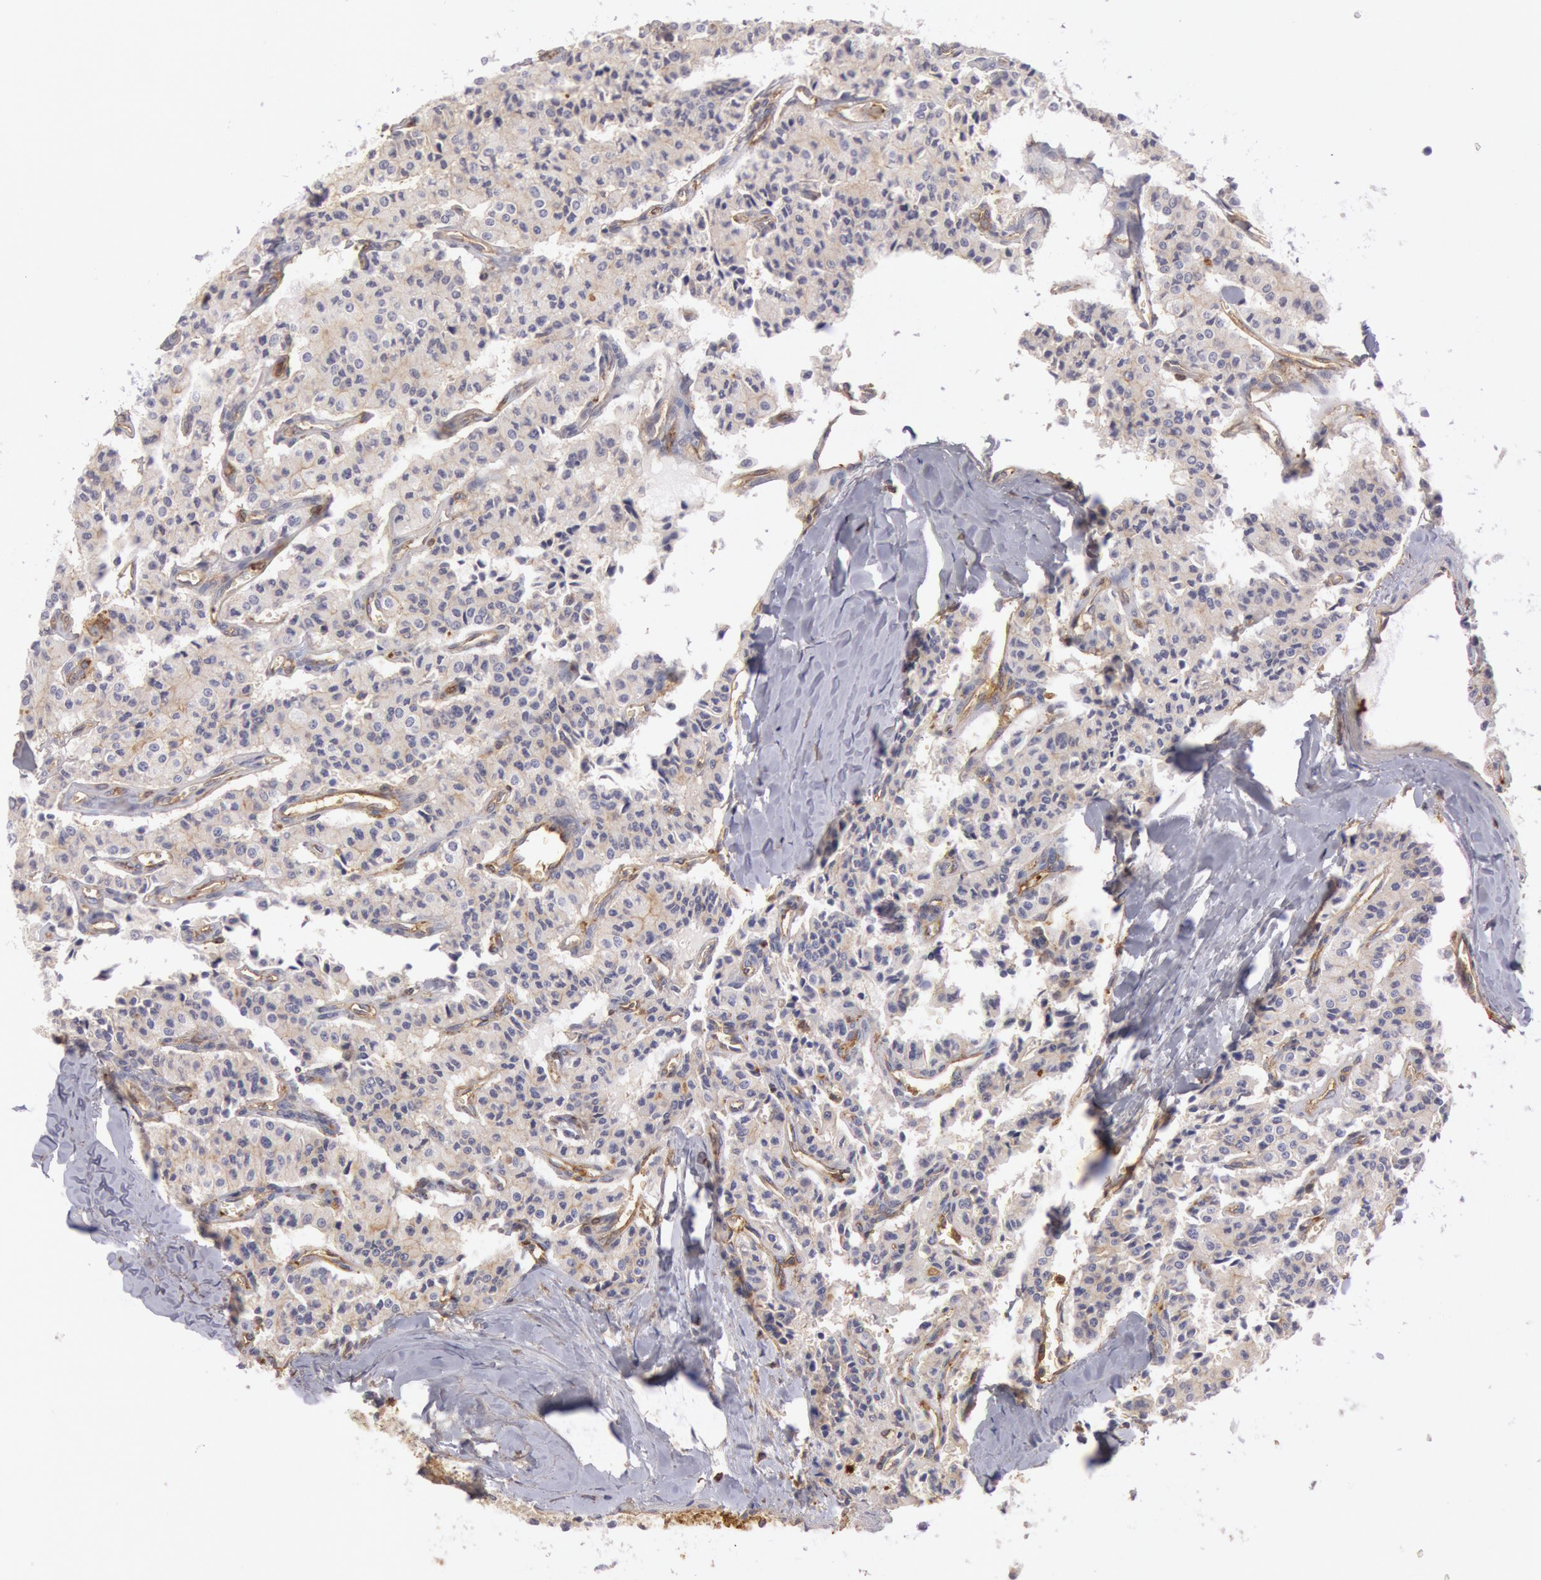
{"staining": {"intensity": "weak", "quantity": "25%-75%", "location": "cytoplasmic/membranous"}, "tissue": "carcinoid", "cell_type": "Tumor cells", "image_type": "cancer", "snomed": [{"axis": "morphology", "description": "Carcinoid, malignant, NOS"}, {"axis": "topography", "description": "Bronchus"}], "caption": "This photomicrograph shows immunohistochemistry (IHC) staining of carcinoid, with low weak cytoplasmic/membranous staining in approximately 25%-75% of tumor cells.", "gene": "SNAP23", "patient": {"sex": "male", "age": 55}}